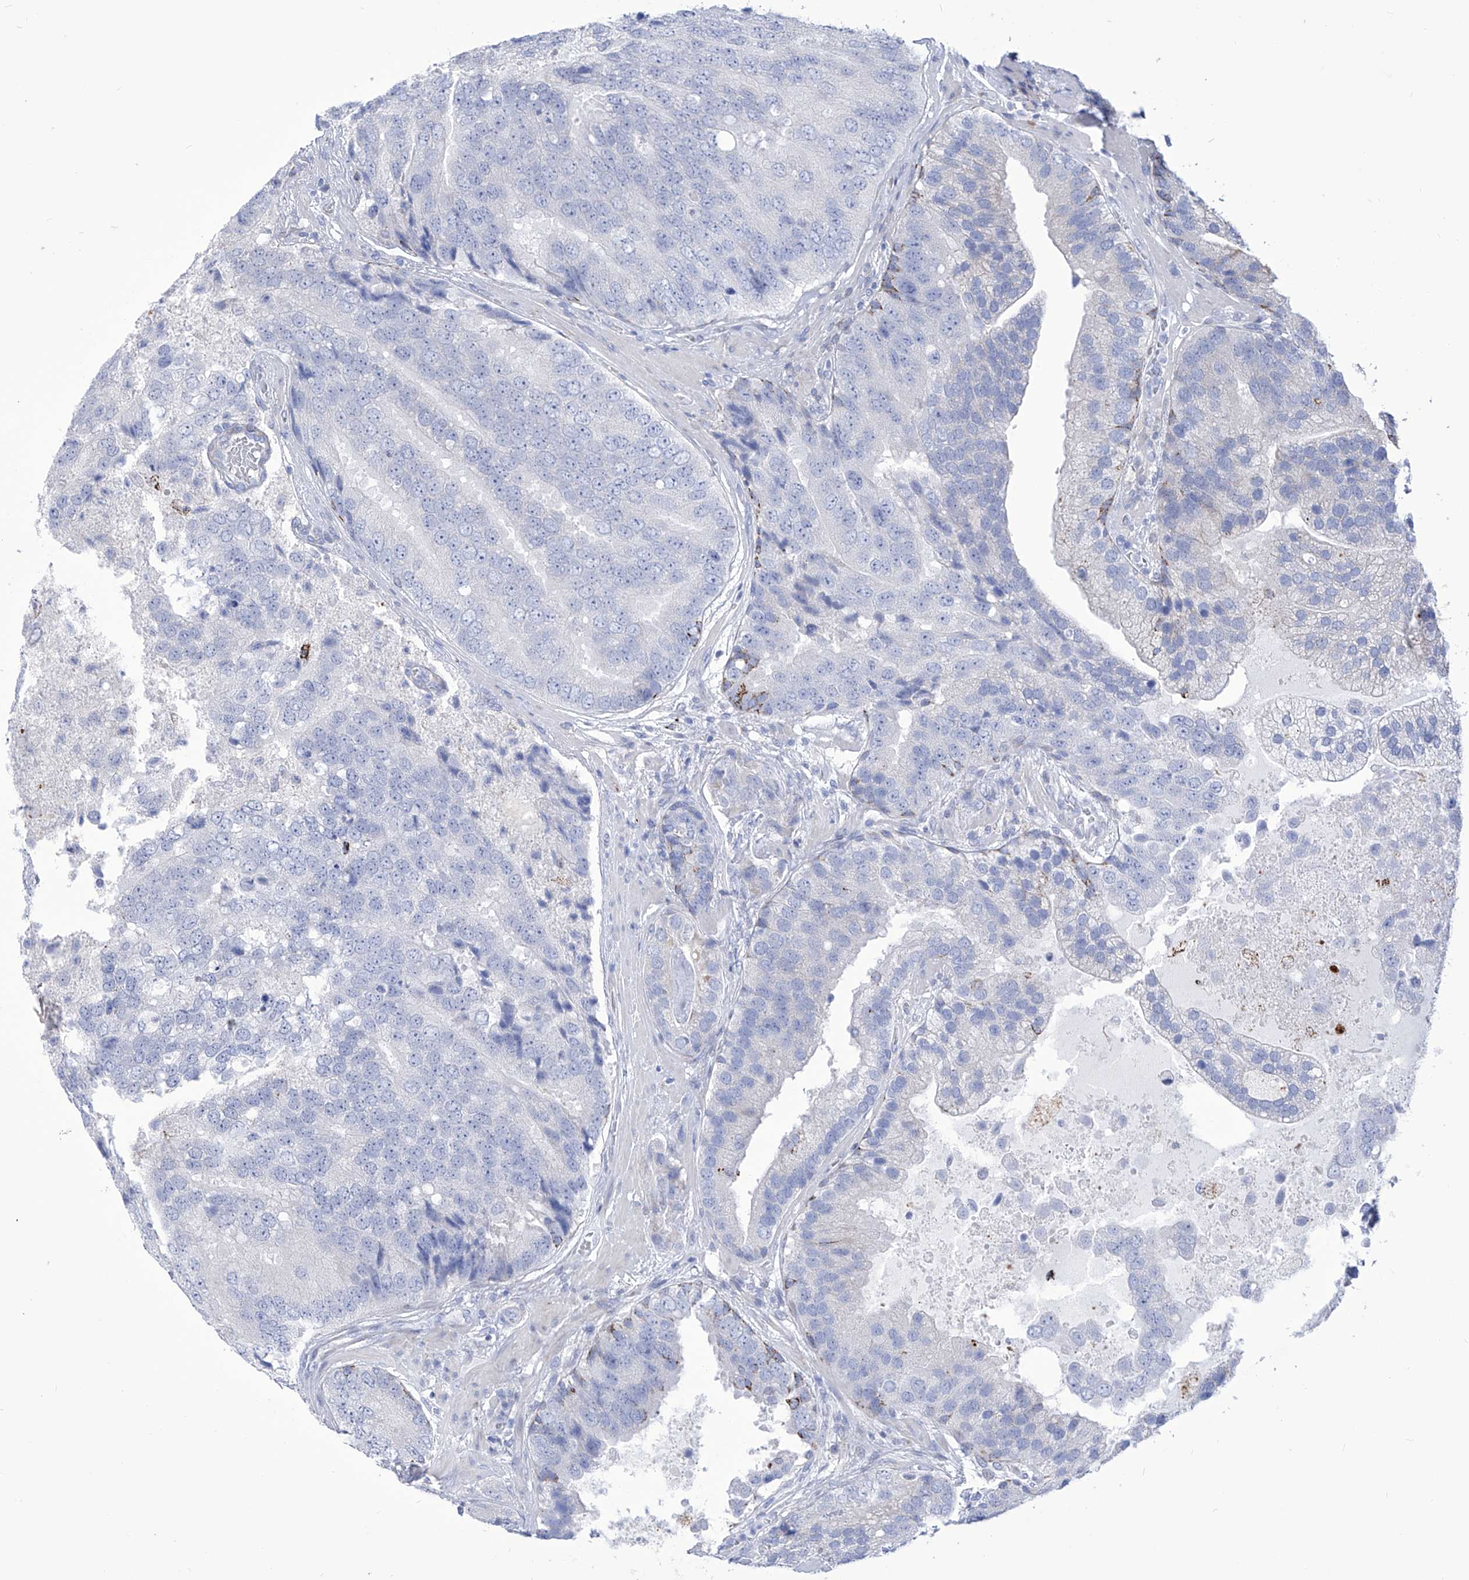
{"staining": {"intensity": "negative", "quantity": "none", "location": "none"}, "tissue": "prostate cancer", "cell_type": "Tumor cells", "image_type": "cancer", "snomed": [{"axis": "morphology", "description": "Adenocarcinoma, High grade"}, {"axis": "topography", "description": "Prostate"}], "caption": "IHC histopathology image of prostate adenocarcinoma (high-grade) stained for a protein (brown), which reveals no positivity in tumor cells. The staining is performed using DAB (3,3'-diaminobenzidine) brown chromogen with nuclei counter-stained in using hematoxylin.", "gene": "C1orf87", "patient": {"sex": "male", "age": 70}}